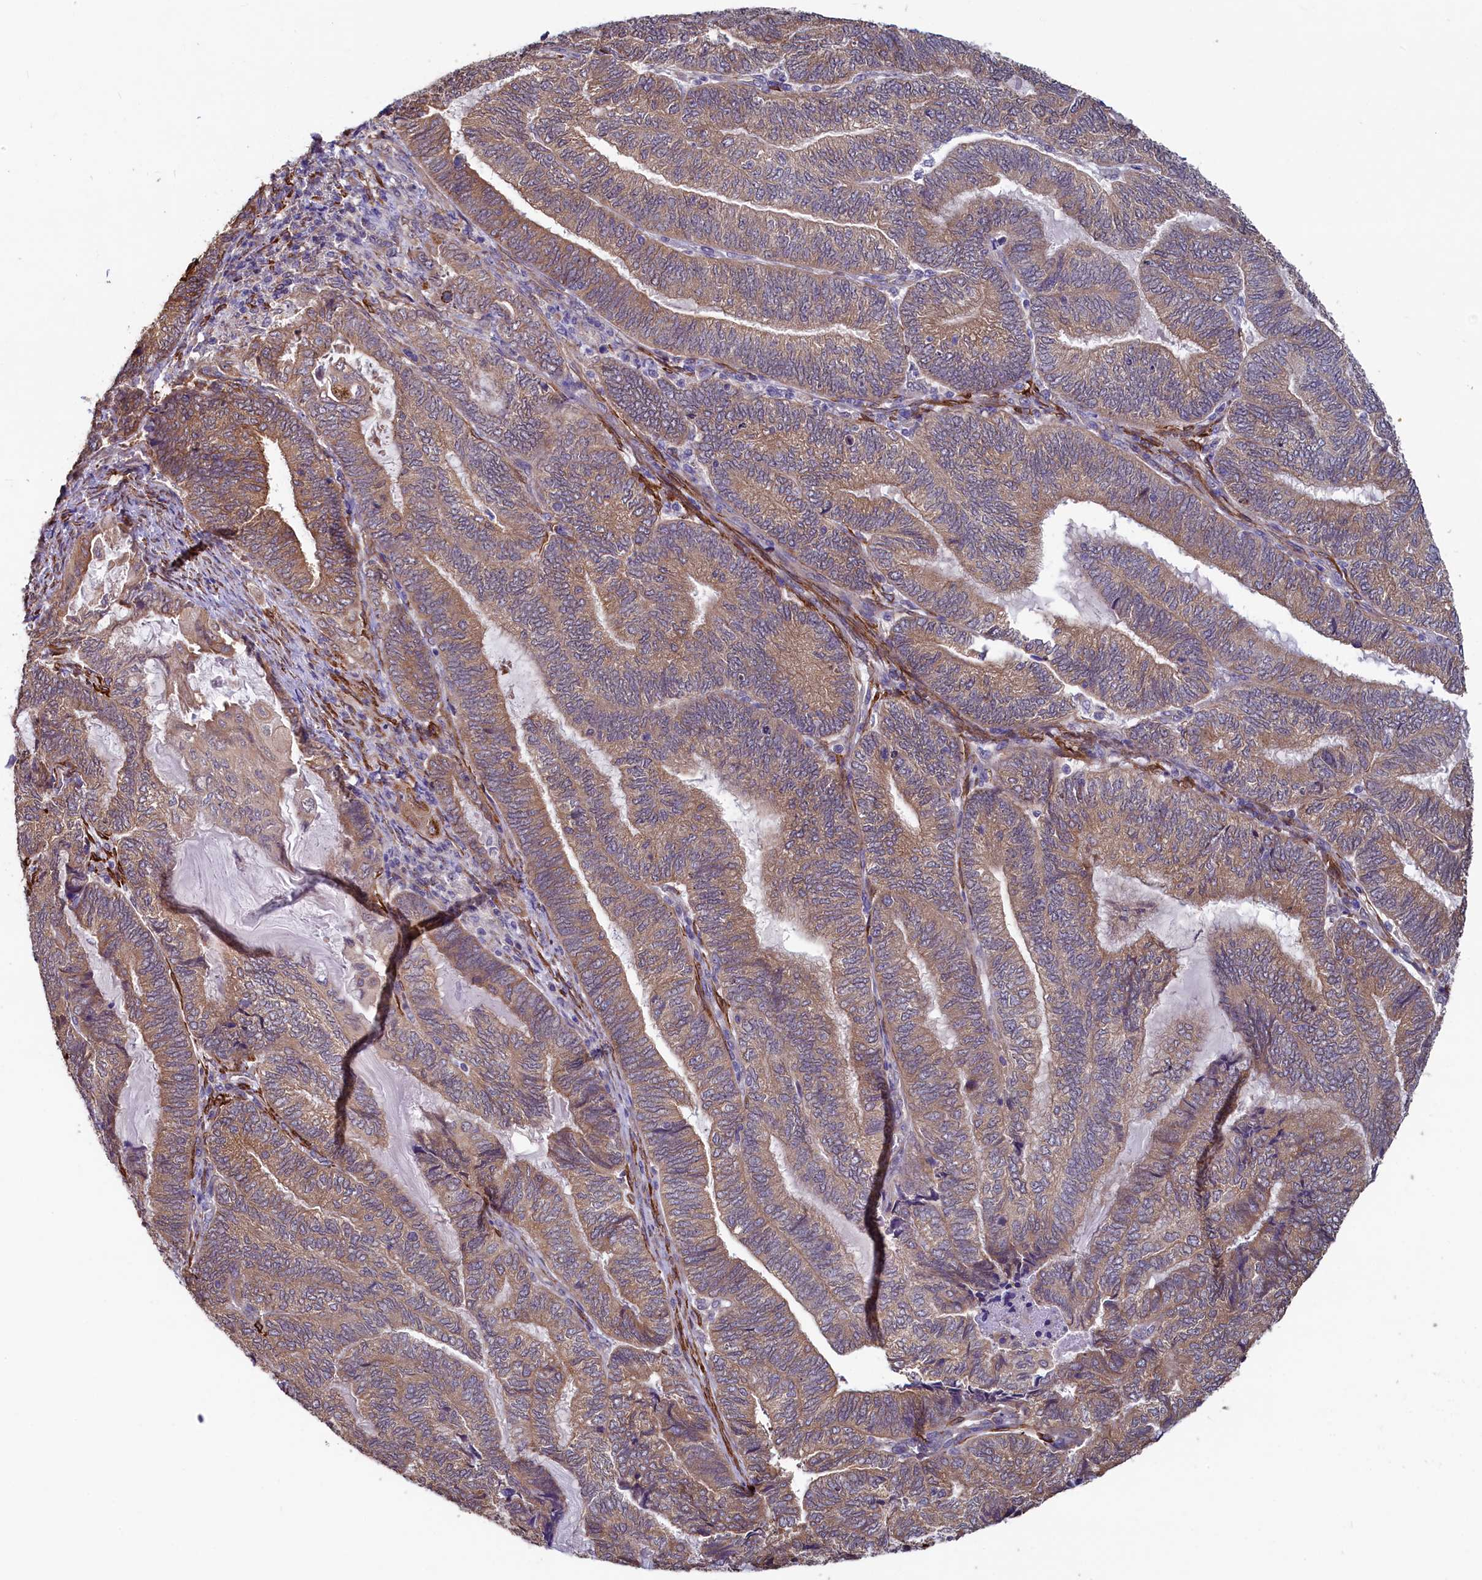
{"staining": {"intensity": "moderate", "quantity": ">75%", "location": "cytoplasmic/membranous"}, "tissue": "endometrial cancer", "cell_type": "Tumor cells", "image_type": "cancer", "snomed": [{"axis": "morphology", "description": "Adenocarcinoma, NOS"}, {"axis": "topography", "description": "Uterus"}, {"axis": "topography", "description": "Endometrium"}], "caption": "Protein analysis of endometrial cancer tissue shows moderate cytoplasmic/membranous staining in approximately >75% of tumor cells. (DAB (3,3'-diaminobenzidine) IHC with brightfield microscopy, high magnification).", "gene": "SPATA2L", "patient": {"sex": "female", "age": 70}}